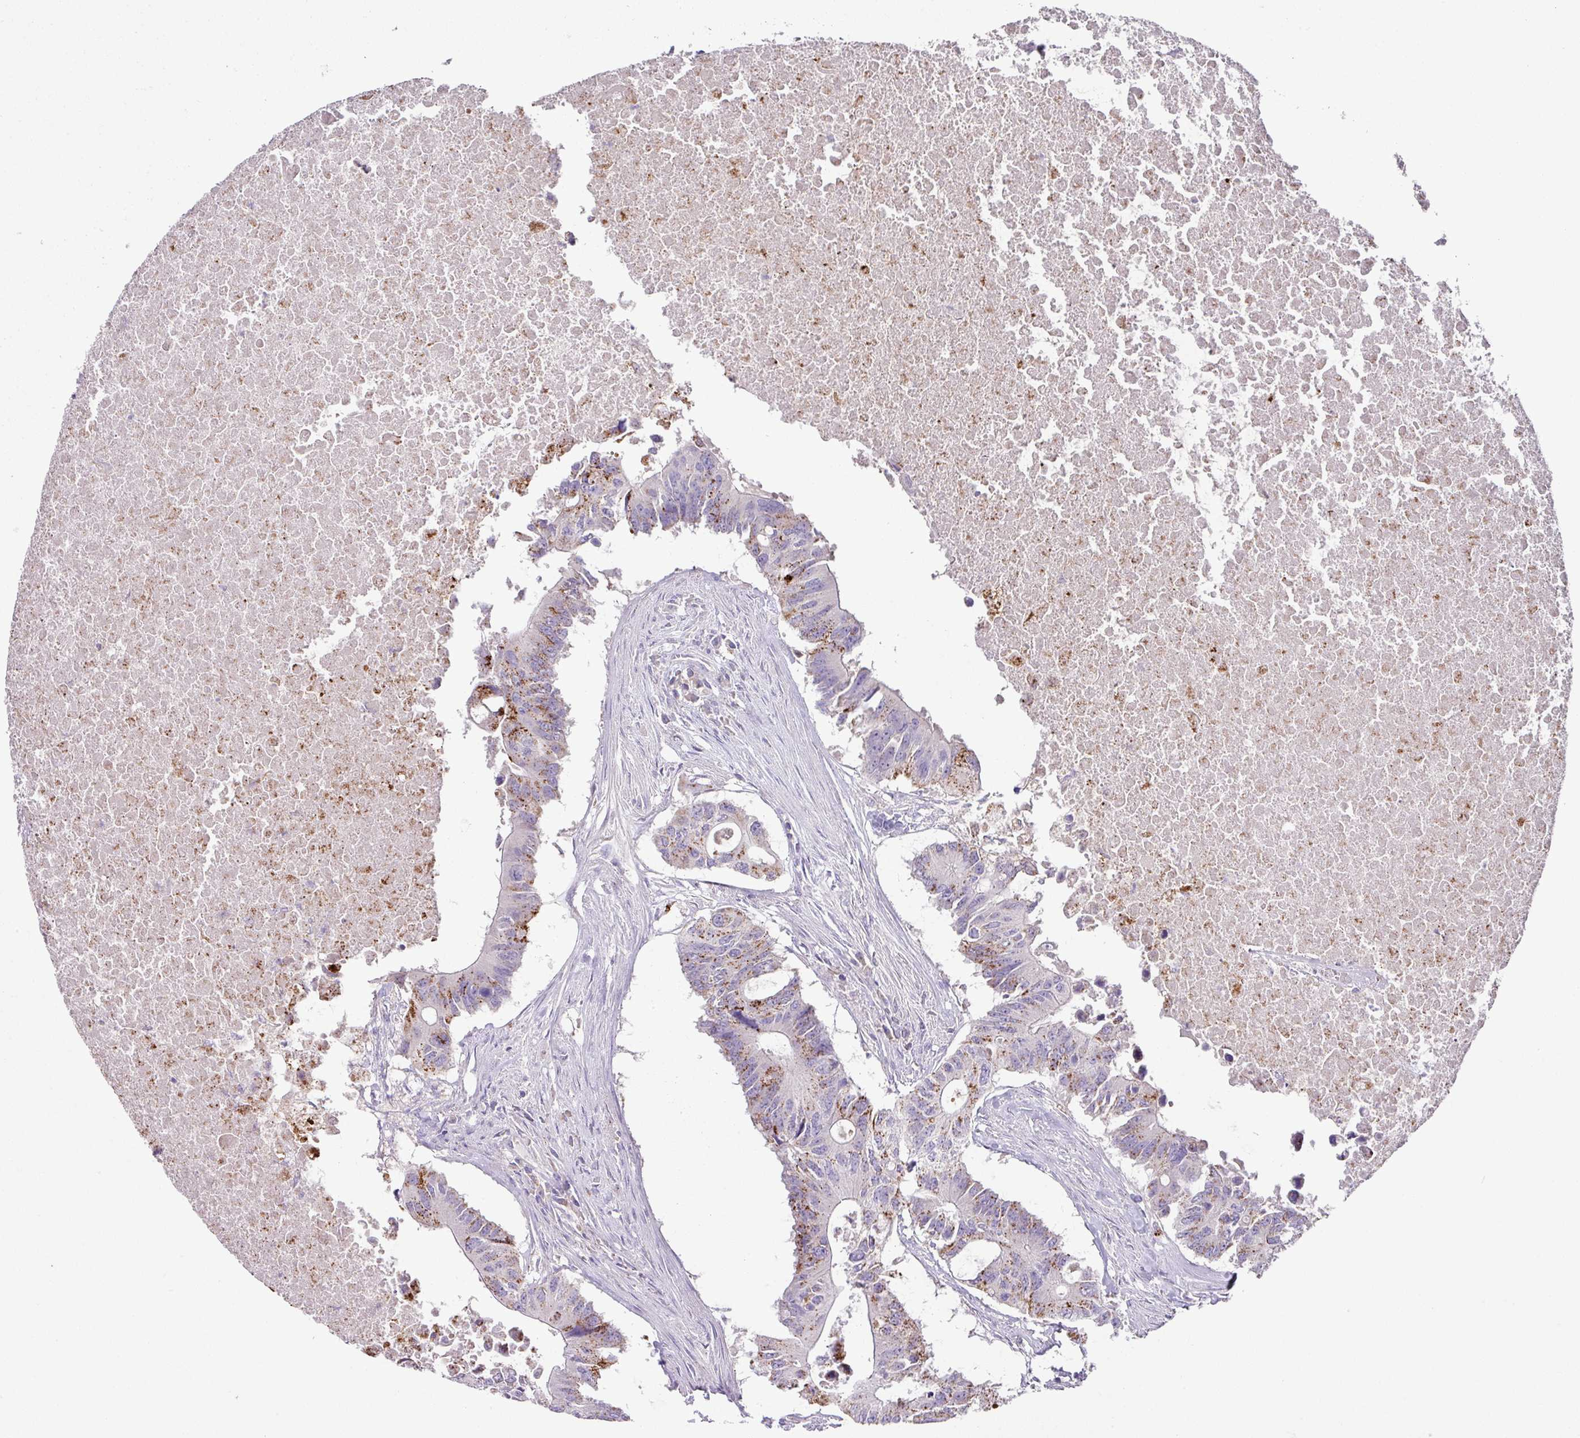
{"staining": {"intensity": "moderate", "quantity": "25%-75%", "location": "cytoplasmic/membranous"}, "tissue": "colorectal cancer", "cell_type": "Tumor cells", "image_type": "cancer", "snomed": [{"axis": "morphology", "description": "Adenocarcinoma, NOS"}, {"axis": "topography", "description": "Colon"}], "caption": "DAB immunohistochemical staining of colorectal adenocarcinoma shows moderate cytoplasmic/membranous protein staining in approximately 25%-75% of tumor cells.", "gene": "PLEKHH3", "patient": {"sex": "male", "age": 71}}